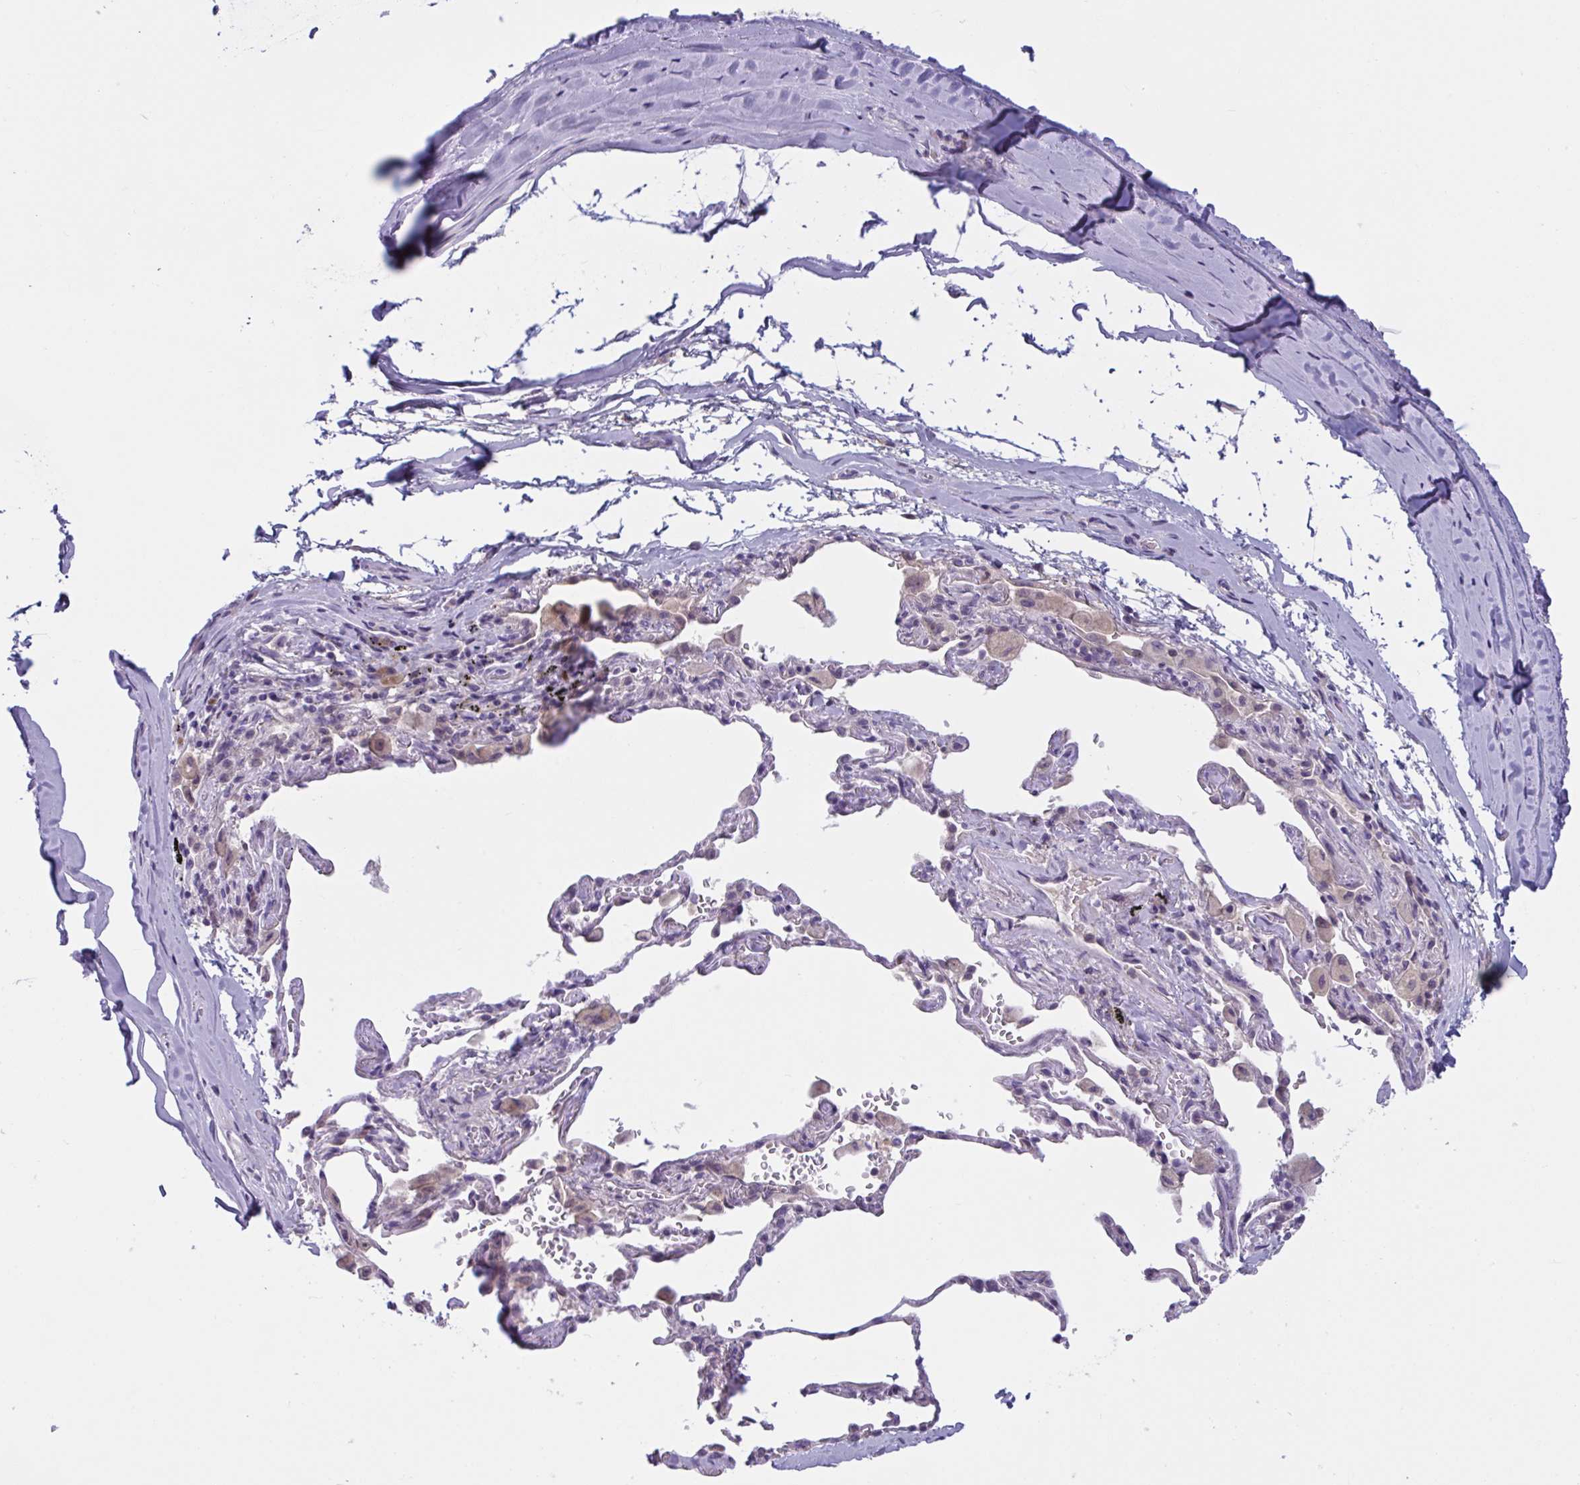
{"staining": {"intensity": "negative", "quantity": "none", "location": "none"}, "tissue": "adipose tissue", "cell_type": "Adipocytes", "image_type": "normal", "snomed": [{"axis": "morphology", "description": "Normal tissue, NOS"}, {"axis": "topography", "description": "Cartilage tissue"}, {"axis": "topography", "description": "Bronchus"}], "caption": "Immunohistochemical staining of benign human adipose tissue reveals no significant expression in adipocytes. Nuclei are stained in blue.", "gene": "WNT9B", "patient": {"sex": "male", "age": 64}}